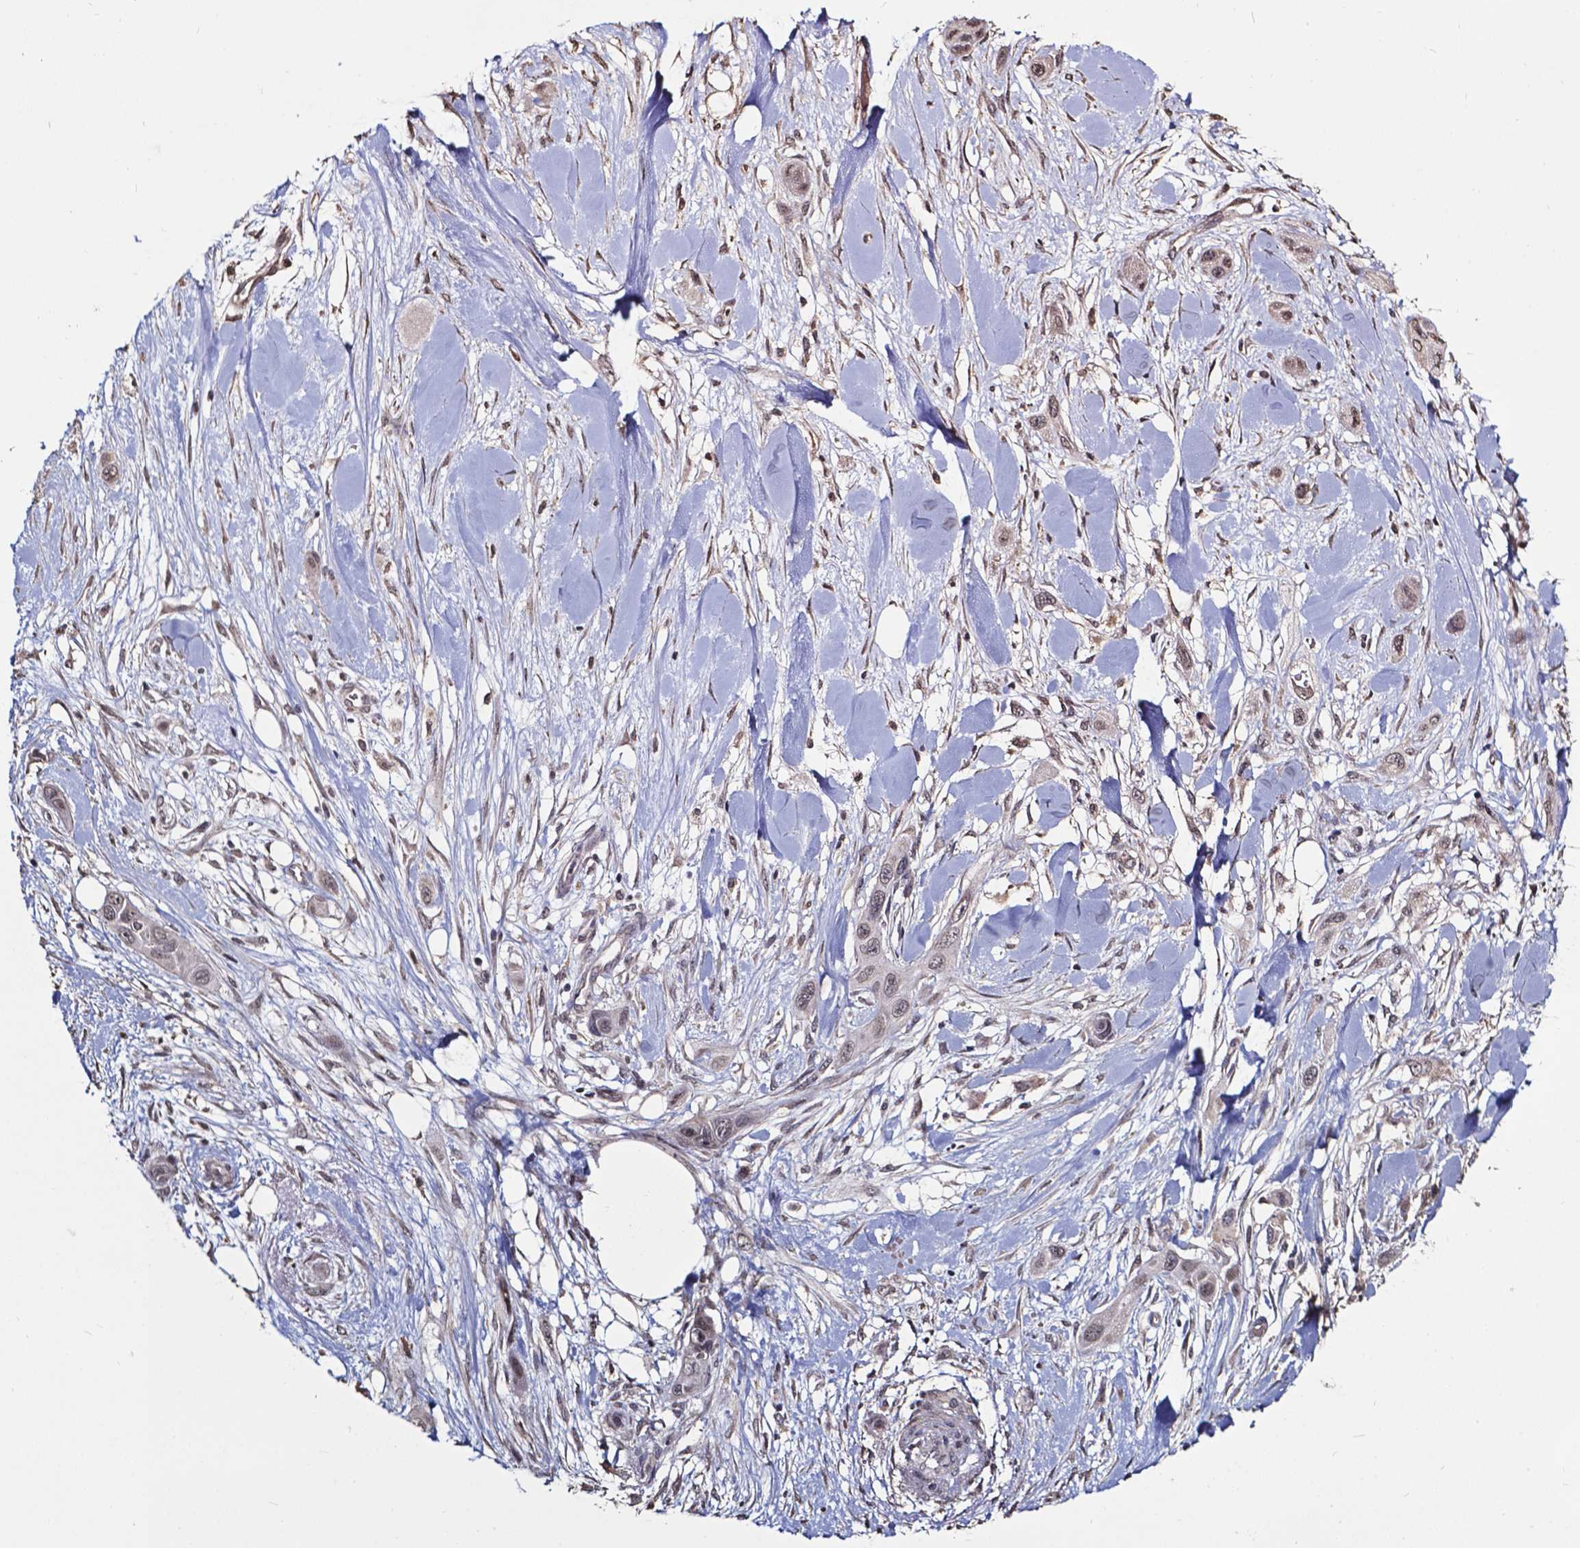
{"staining": {"intensity": "negative", "quantity": "none", "location": "none"}, "tissue": "skin cancer", "cell_type": "Tumor cells", "image_type": "cancer", "snomed": [{"axis": "morphology", "description": "Squamous cell carcinoma, NOS"}, {"axis": "topography", "description": "Skin"}], "caption": "Skin cancer stained for a protein using immunohistochemistry (IHC) exhibits no positivity tumor cells.", "gene": "GLRA2", "patient": {"sex": "male", "age": 79}}